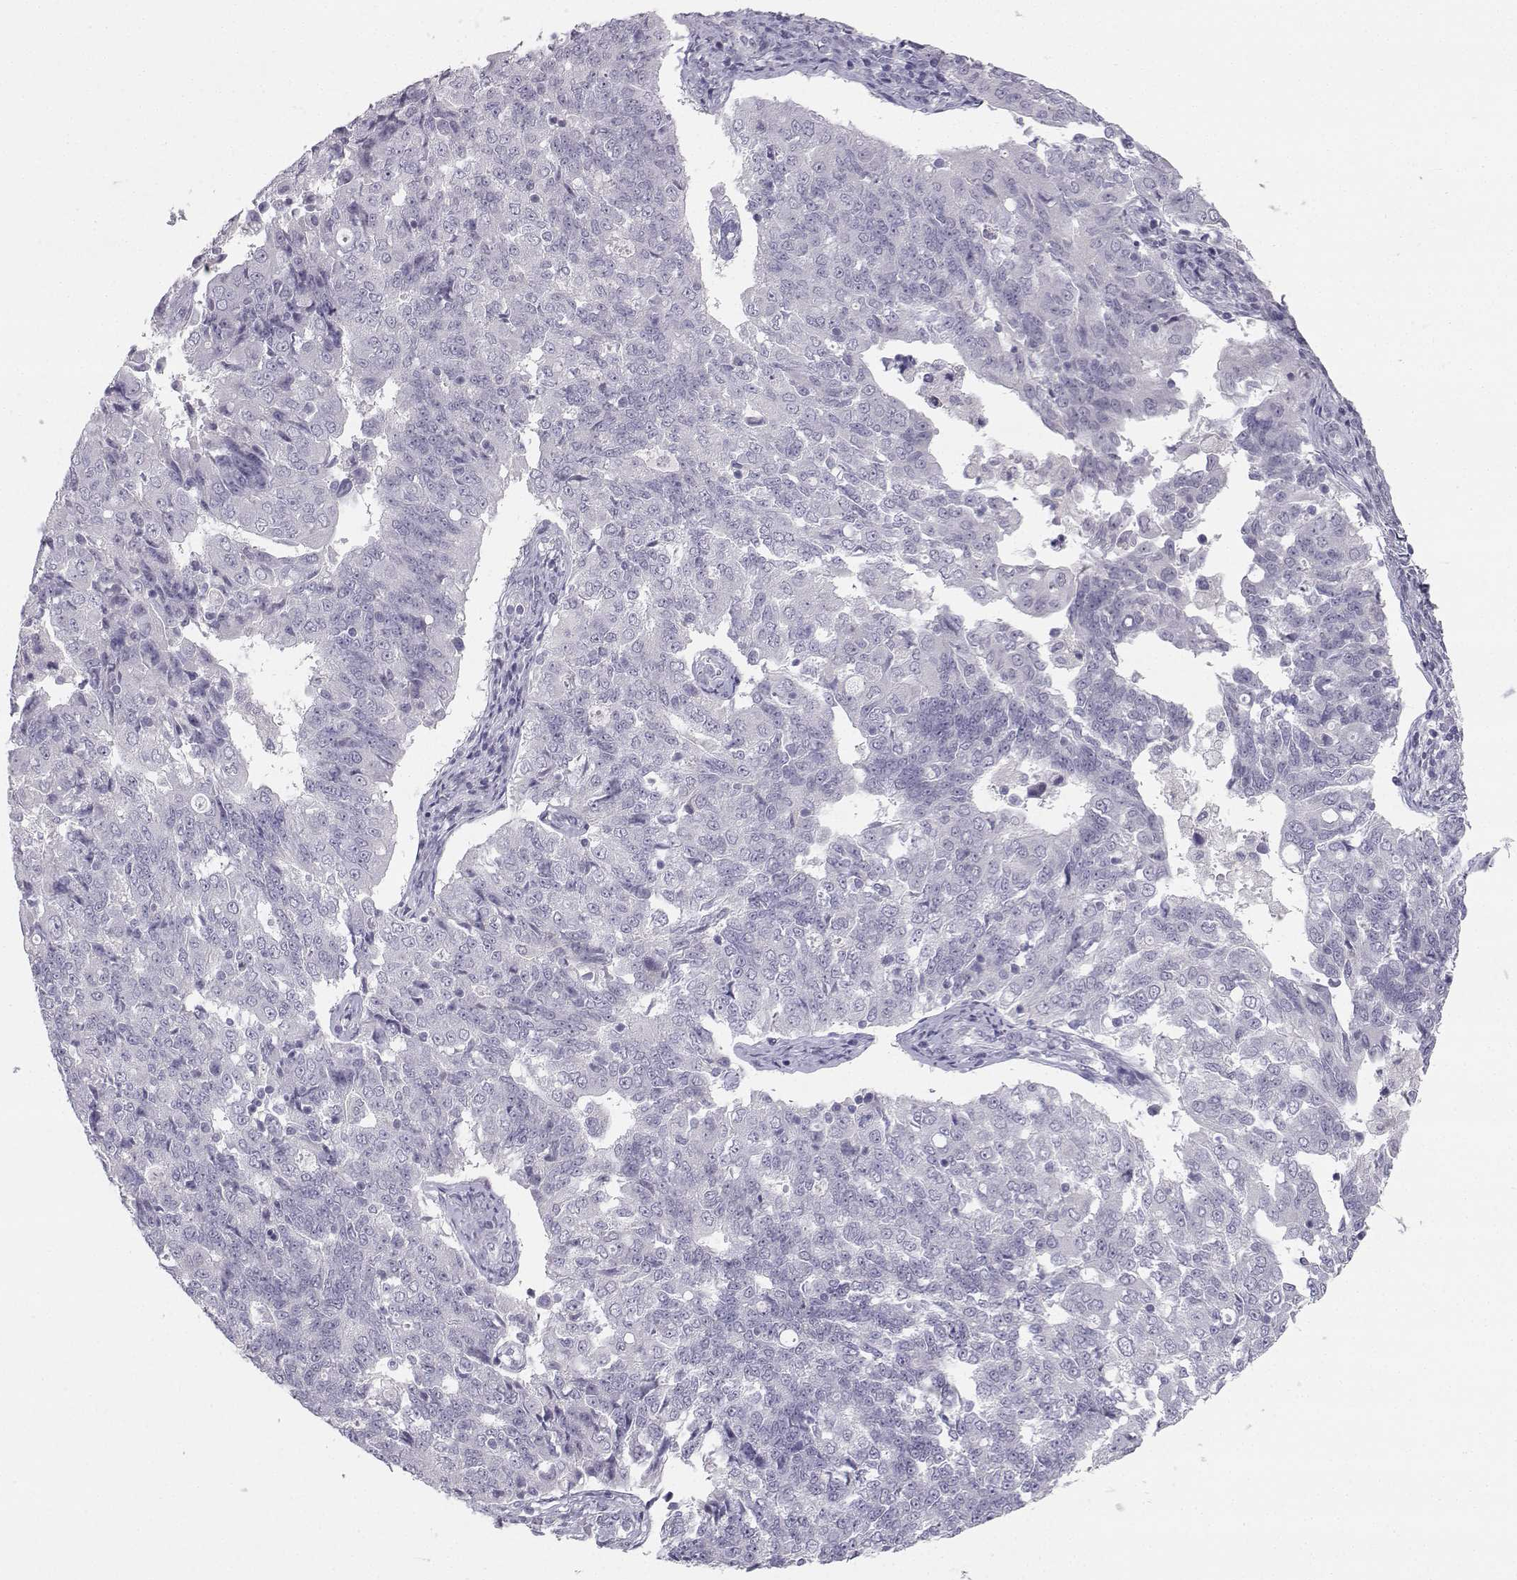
{"staining": {"intensity": "negative", "quantity": "none", "location": "none"}, "tissue": "endometrial cancer", "cell_type": "Tumor cells", "image_type": "cancer", "snomed": [{"axis": "morphology", "description": "Adenocarcinoma, NOS"}, {"axis": "topography", "description": "Endometrium"}], "caption": "DAB (3,3'-diaminobenzidine) immunohistochemical staining of human endometrial cancer (adenocarcinoma) demonstrates no significant positivity in tumor cells.", "gene": "SYCE1", "patient": {"sex": "female", "age": 43}}